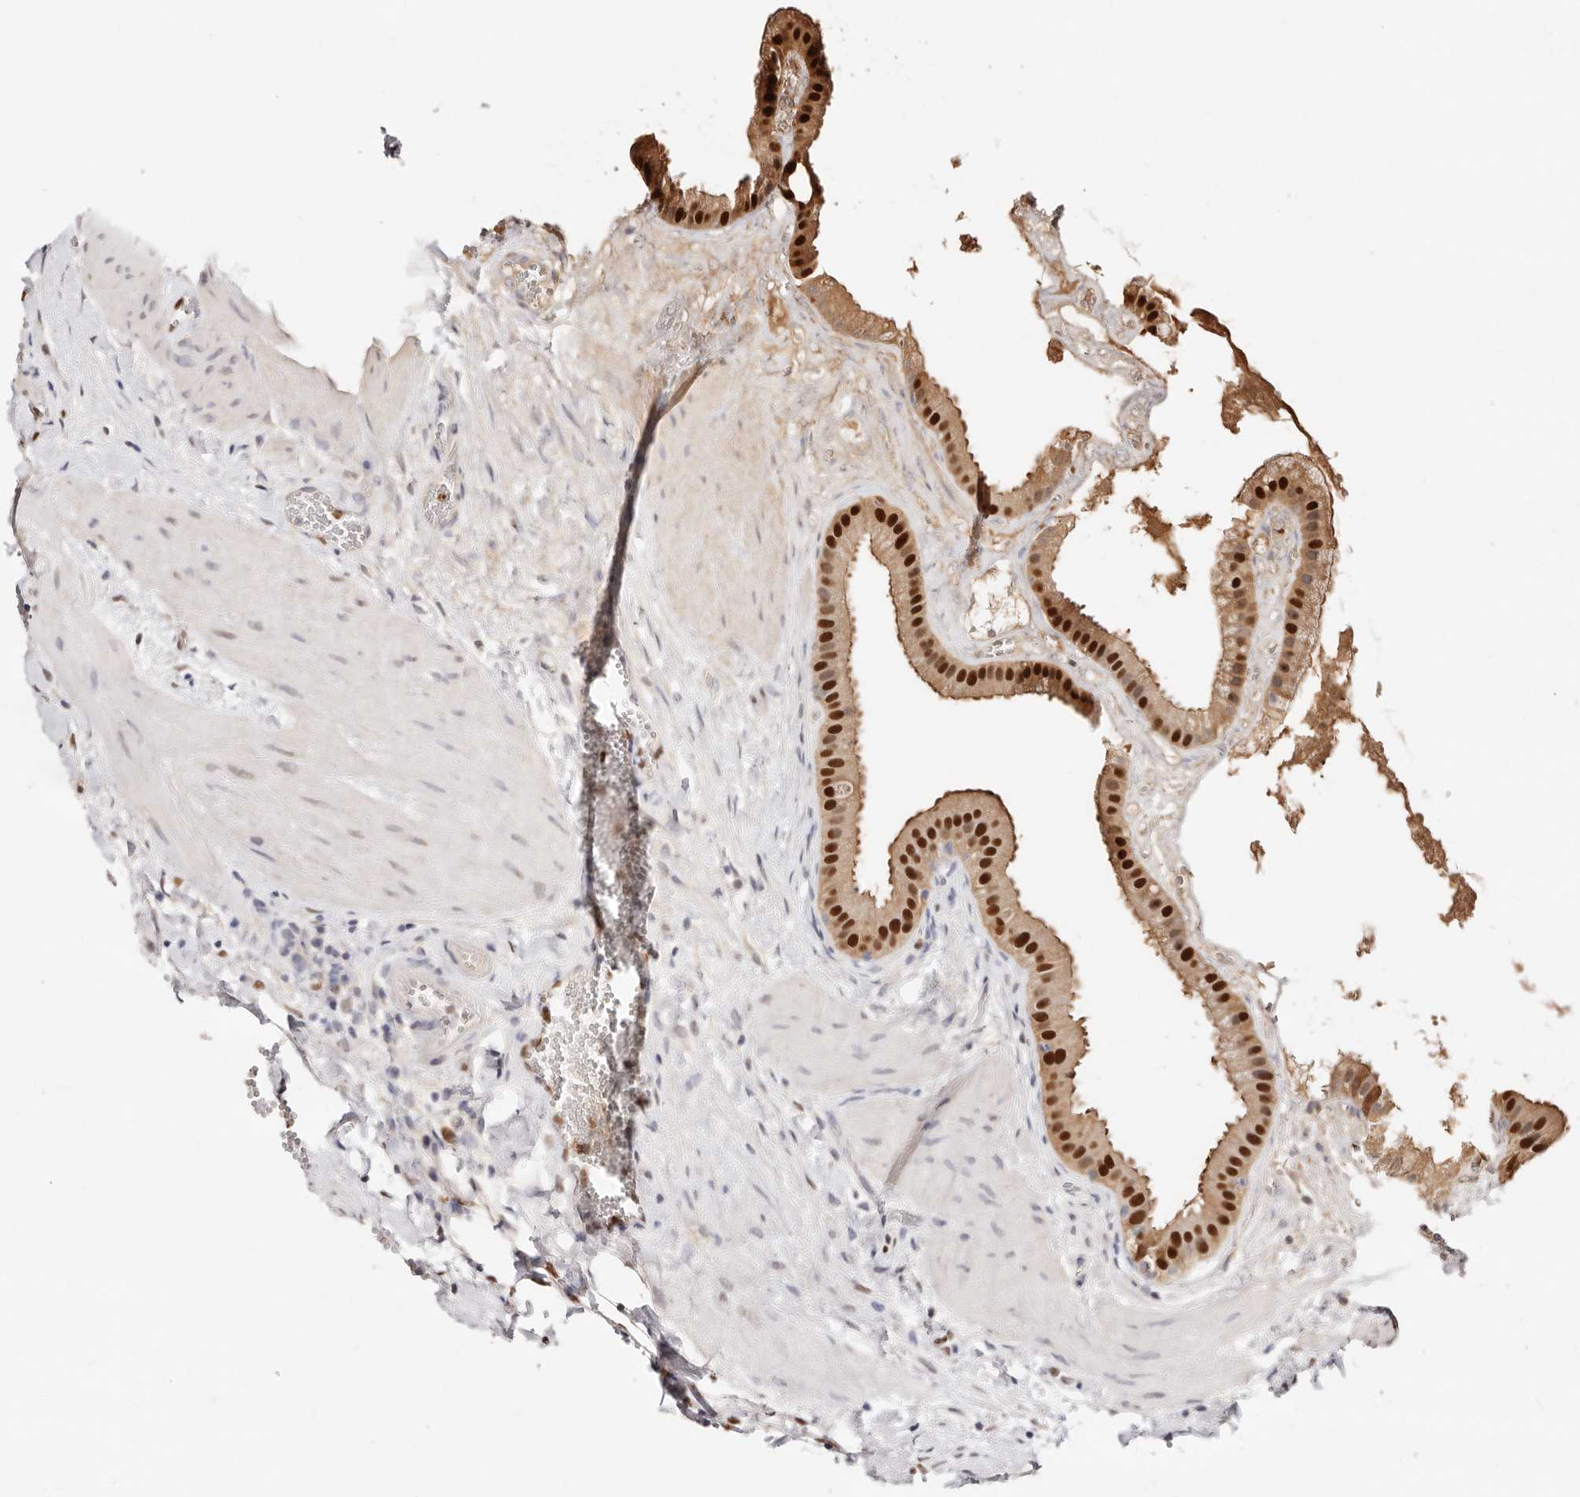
{"staining": {"intensity": "strong", "quantity": ">75%", "location": "cytoplasmic/membranous,nuclear"}, "tissue": "gallbladder", "cell_type": "Glandular cells", "image_type": "normal", "snomed": [{"axis": "morphology", "description": "Normal tissue, NOS"}, {"axis": "topography", "description": "Gallbladder"}], "caption": "IHC micrograph of benign human gallbladder stained for a protein (brown), which shows high levels of strong cytoplasmic/membranous,nuclear expression in approximately >75% of glandular cells.", "gene": "TKT", "patient": {"sex": "male", "age": 55}}